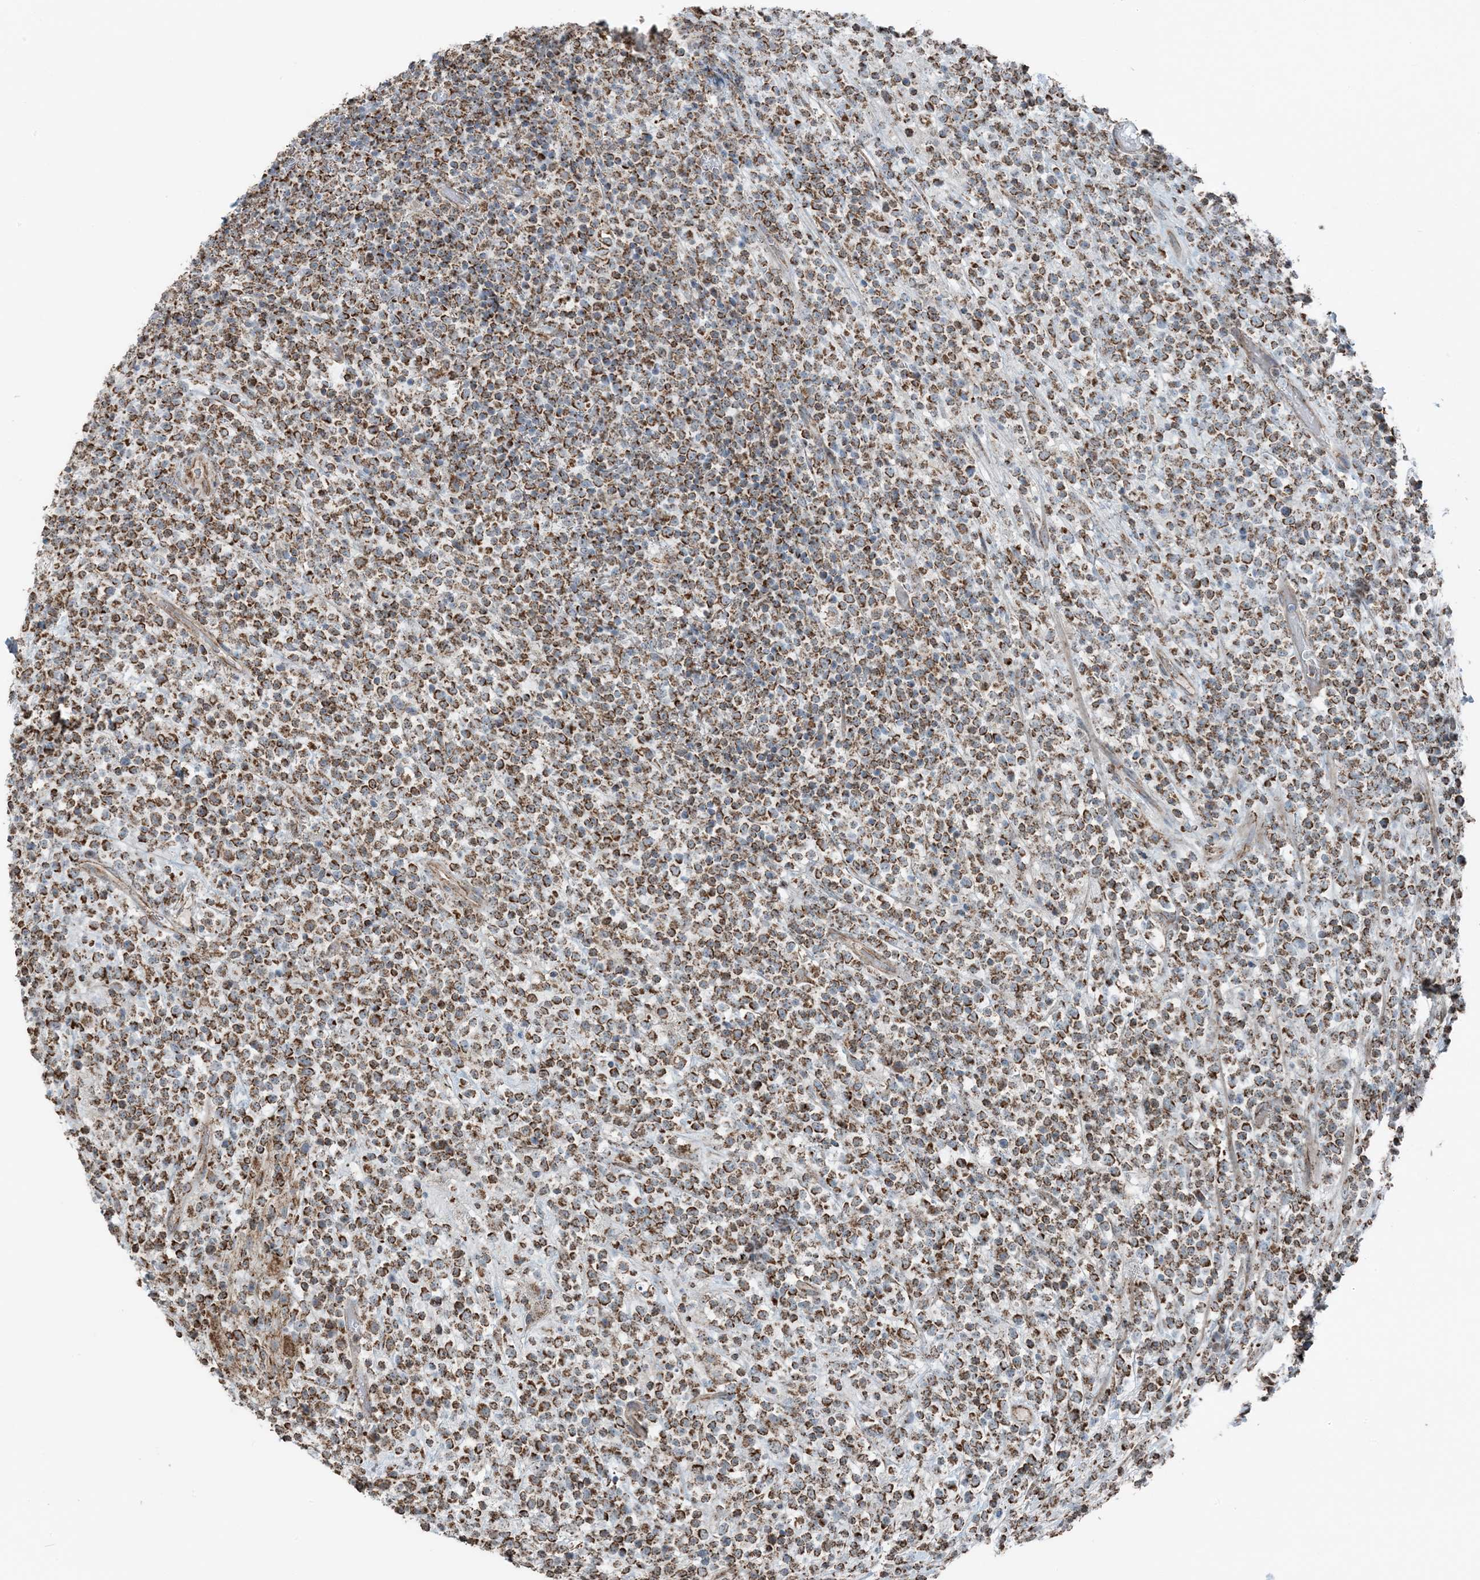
{"staining": {"intensity": "moderate", "quantity": ">75%", "location": "cytoplasmic/membranous"}, "tissue": "lymphoma", "cell_type": "Tumor cells", "image_type": "cancer", "snomed": [{"axis": "morphology", "description": "Malignant lymphoma, non-Hodgkin's type, High grade"}, {"axis": "topography", "description": "Colon"}], "caption": "A brown stain shows moderate cytoplasmic/membranous expression of a protein in human lymphoma tumor cells.", "gene": "PILRB", "patient": {"sex": "female", "age": 53}}